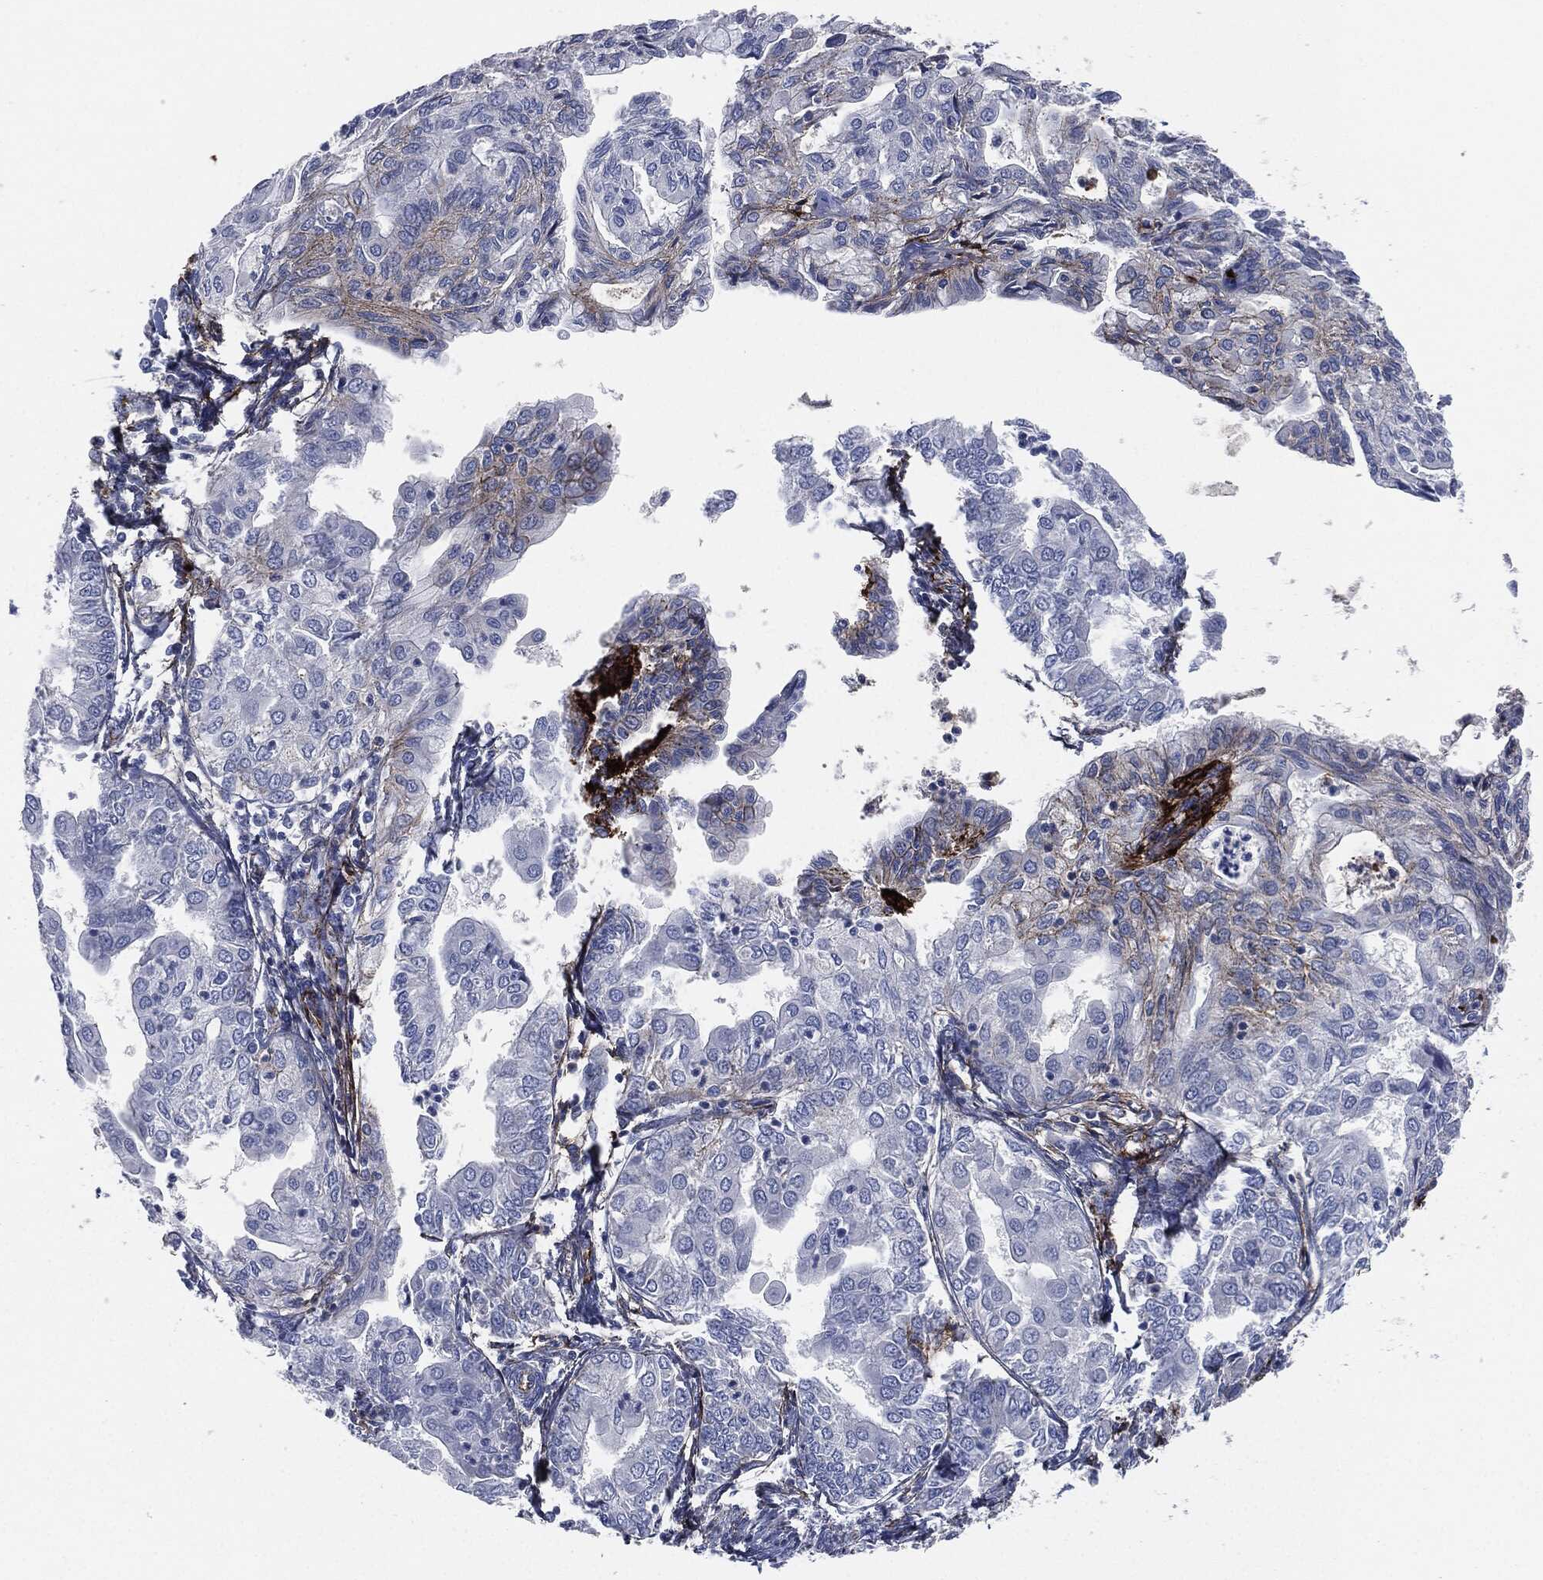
{"staining": {"intensity": "negative", "quantity": "none", "location": "none"}, "tissue": "endometrial cancer", "cell_type": "Tumor cells", "image_type": "cancer", "snomed": [{"axis": "morphology", "description": "Adenocarcinoma, NOS"}, {"axis": "topography", "description": "Endometrium"}], "caption": "Endometrial adenocarcinoma stained for a protein using immunohistochemistry (IHC) exhibits no staining tumor cells.", "gene": "APOB", "patient": {"sex": "female", "age": 68}}